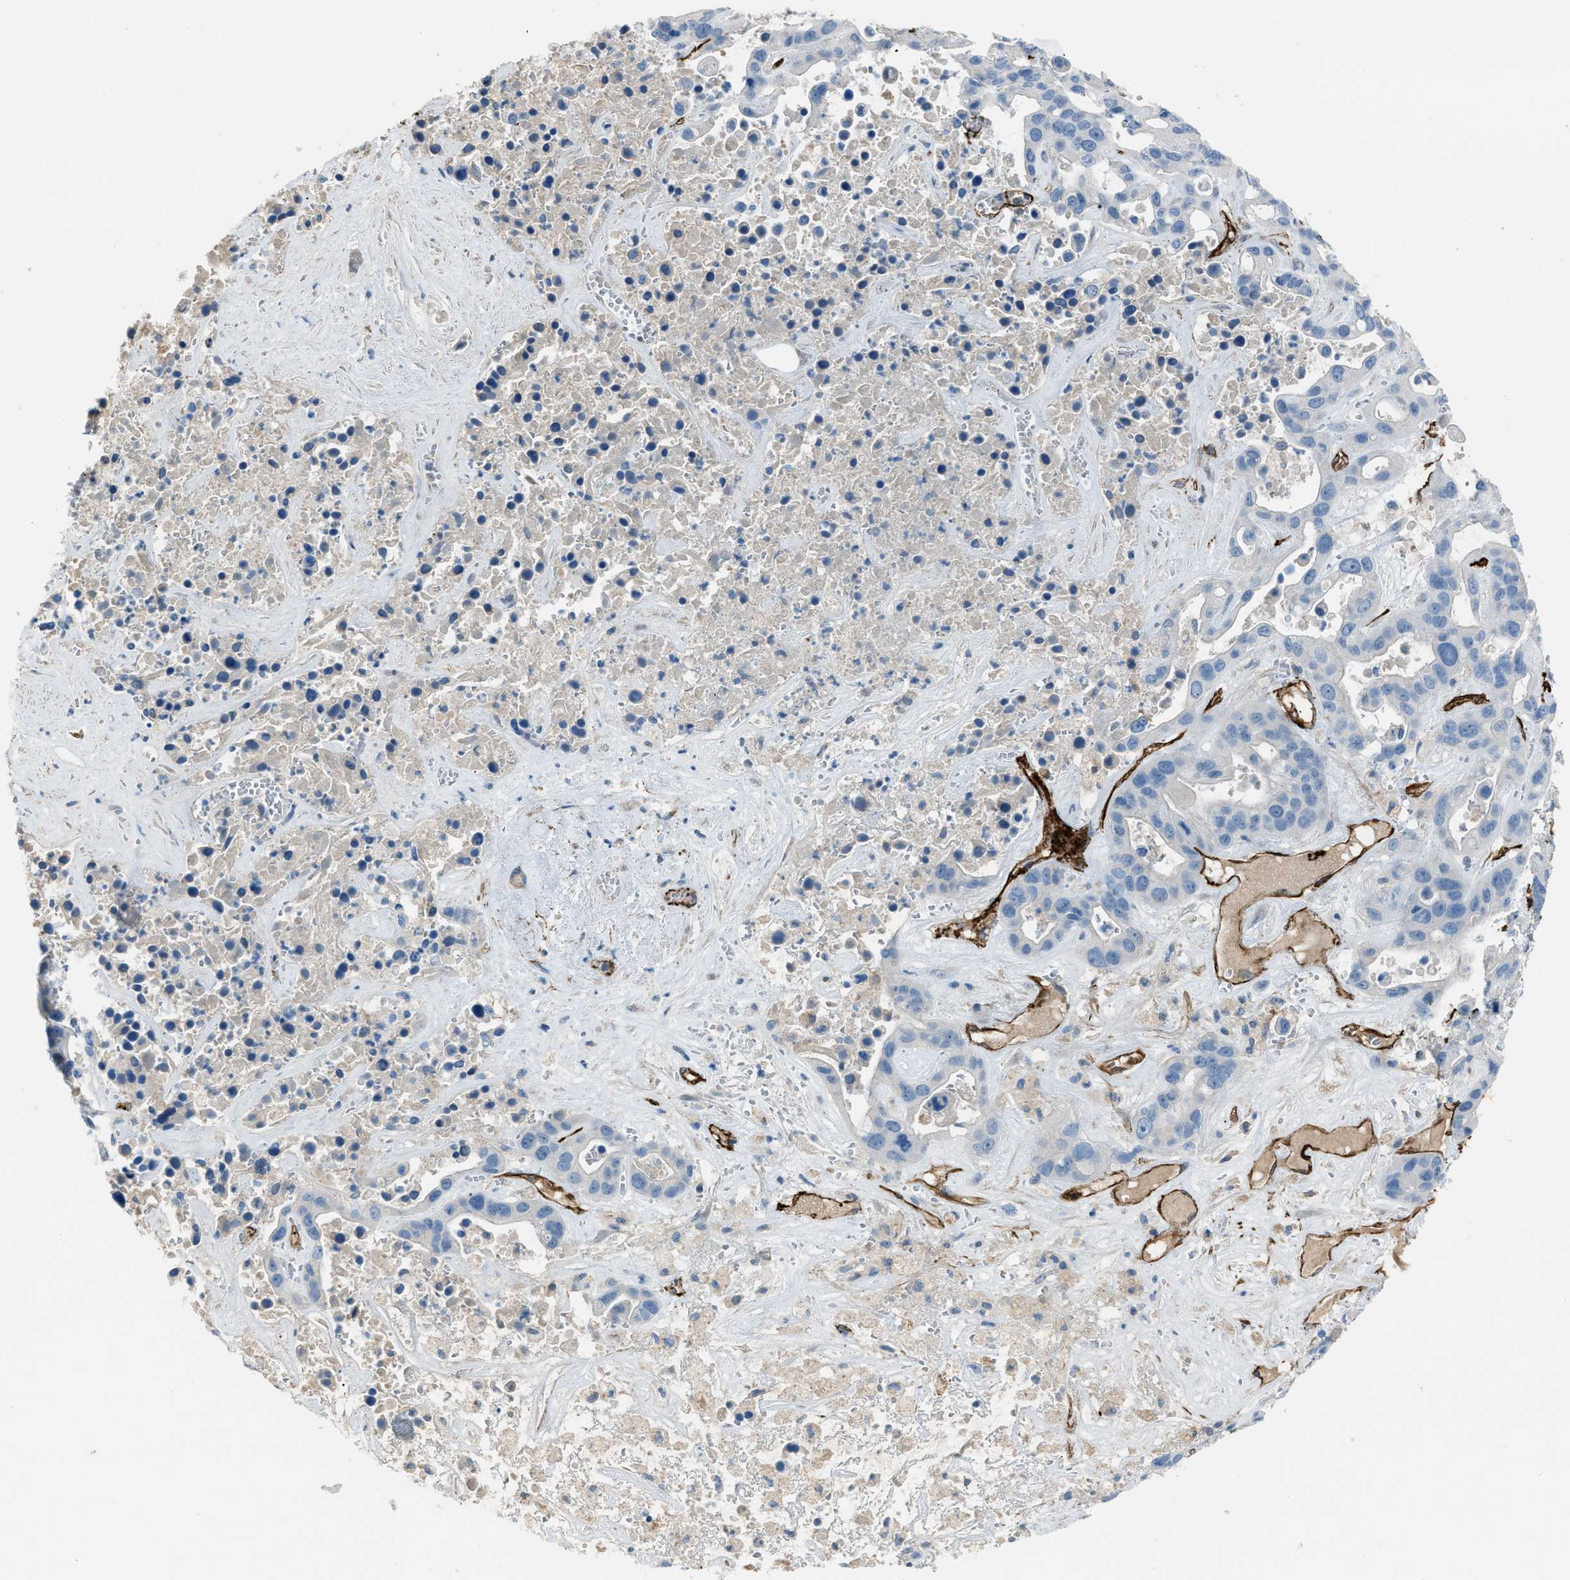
{"staining": {"intensity": "negative", "quantity": "none", "location": "none"}, "tissue": "liver cancer", "cell_type": "Tumor cells", "image_type": "cancer", "snomed": [{"axis": "morphology", "description": "Cholangiocarcinoma"}, {"axis": "topography", "description": "Liver"}], "caption": "Tumor cells are negative for brown protein staining in liver cholangiocarcinoma.", "gene": "SLC22A15", "patient": {"sex": "female", "age": 65}}